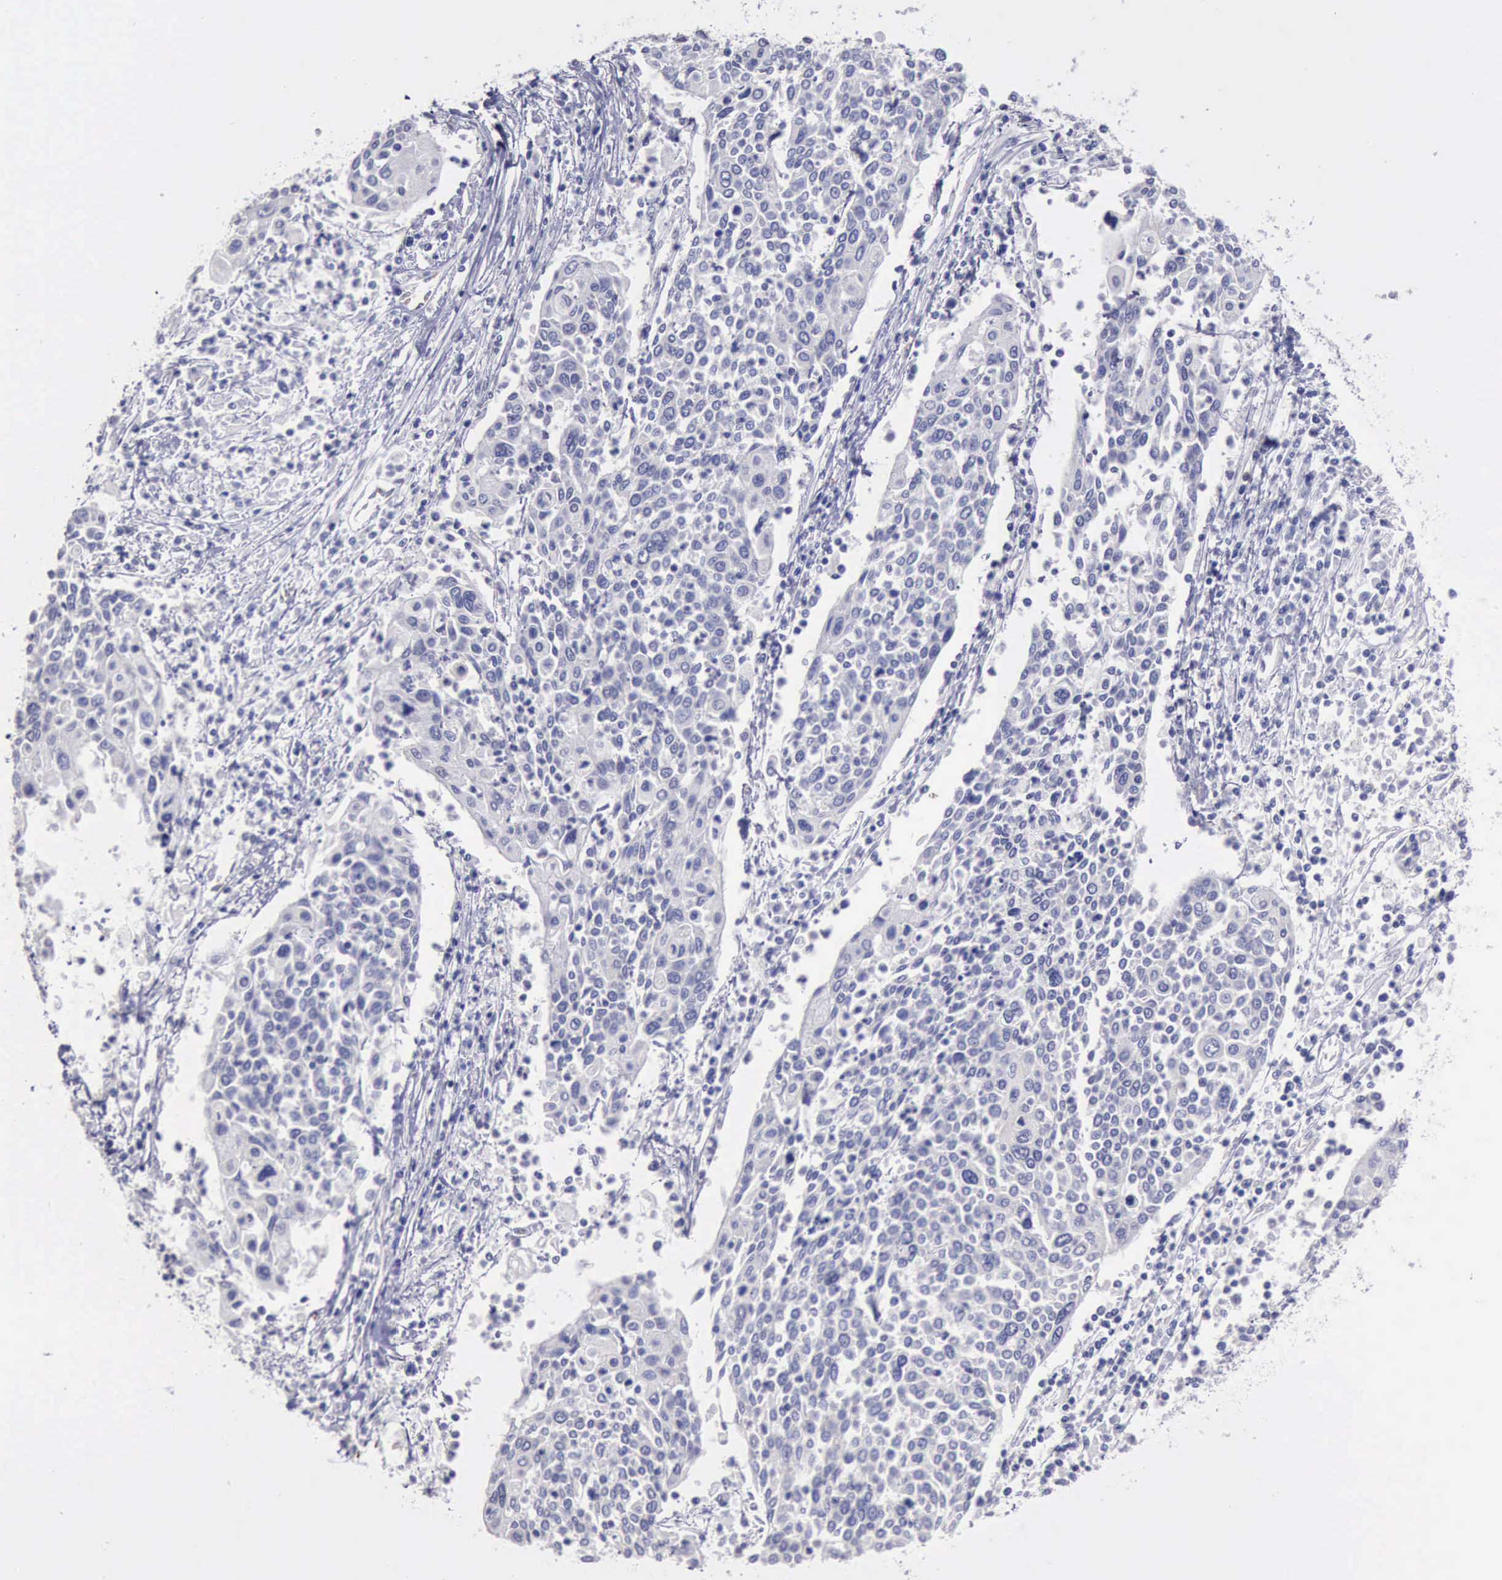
{"staining": {"intensity": "negative", "quantity": "none", "location": "none"}, "tissue": "cervical cancer", "cell_type": "Tumor cells", "image_type": "cancer", "snomed": [{"axis": "morphology", "description": "Squamous cell carcinoma, NOS"}, {"axis": "topography", "description": "Cervix"}], "caption": "Cervical cancer (squamous cell carcinoma) was stained to show a protein in brown. There is no significant positivity in tumor cells.", "gene": "KCND1", "patient": {"sex": "female", "age": 40}}